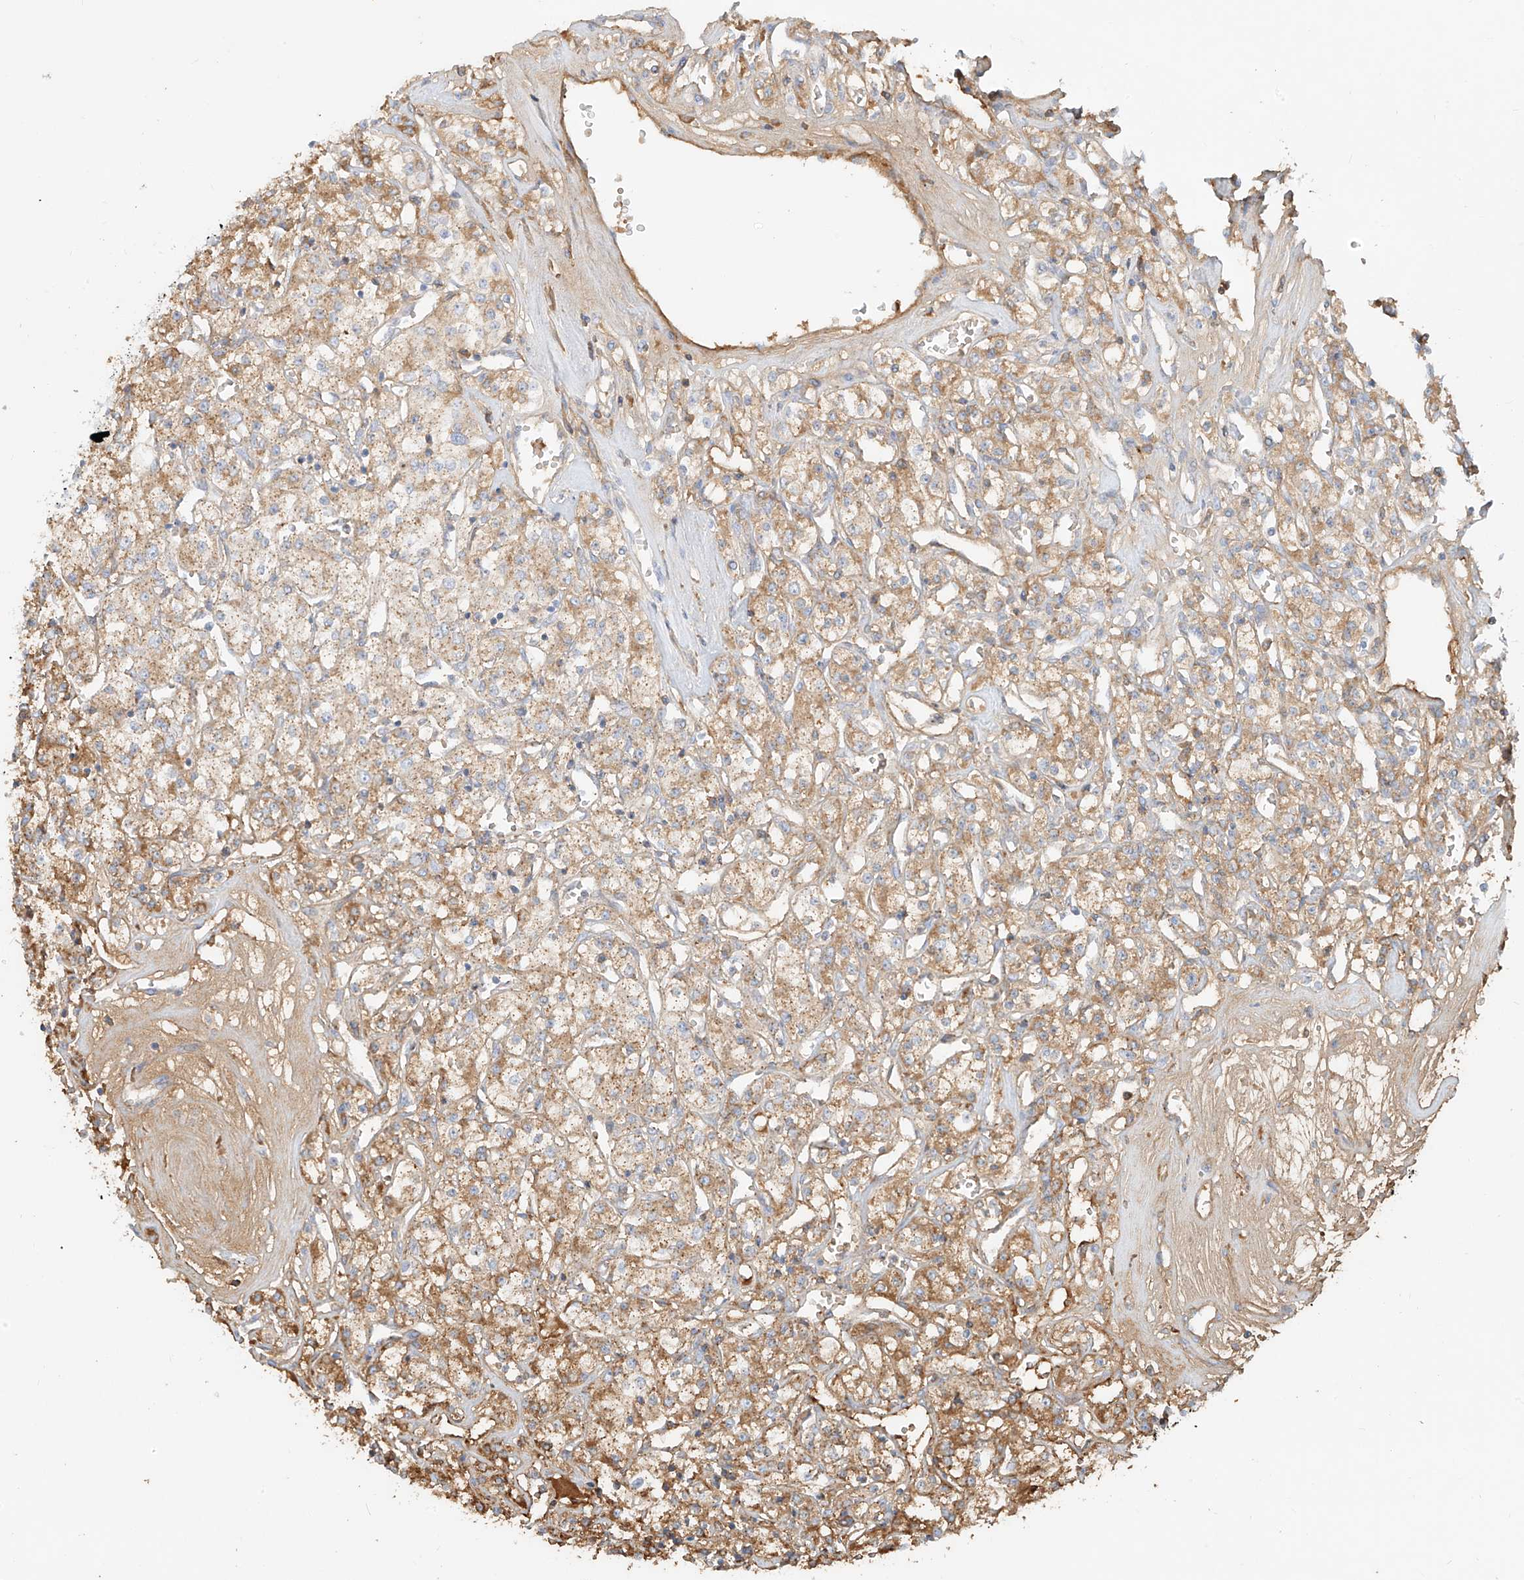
{"staining": {"intensity": "moderate", "quantity": "25%-75%", "location": "cytoplasmic/membranous"}, "tissue": "renal cancer", "cell_type": "Tumor cells", "image_type": "cancer", "snomed": [{"axis": "morphology", "description": "Adenocarcinoma, NOS"}, {"axis": "topography", "description": "Kidney"}], "caption": "A brown stain shows moderate cytoplasmic/membranous positivity of a protein in renal cancer (adenocarcinoma) tumor cells.", "gene": "OCSTAMP", "patient": {"sex": "female", "age": 59}}